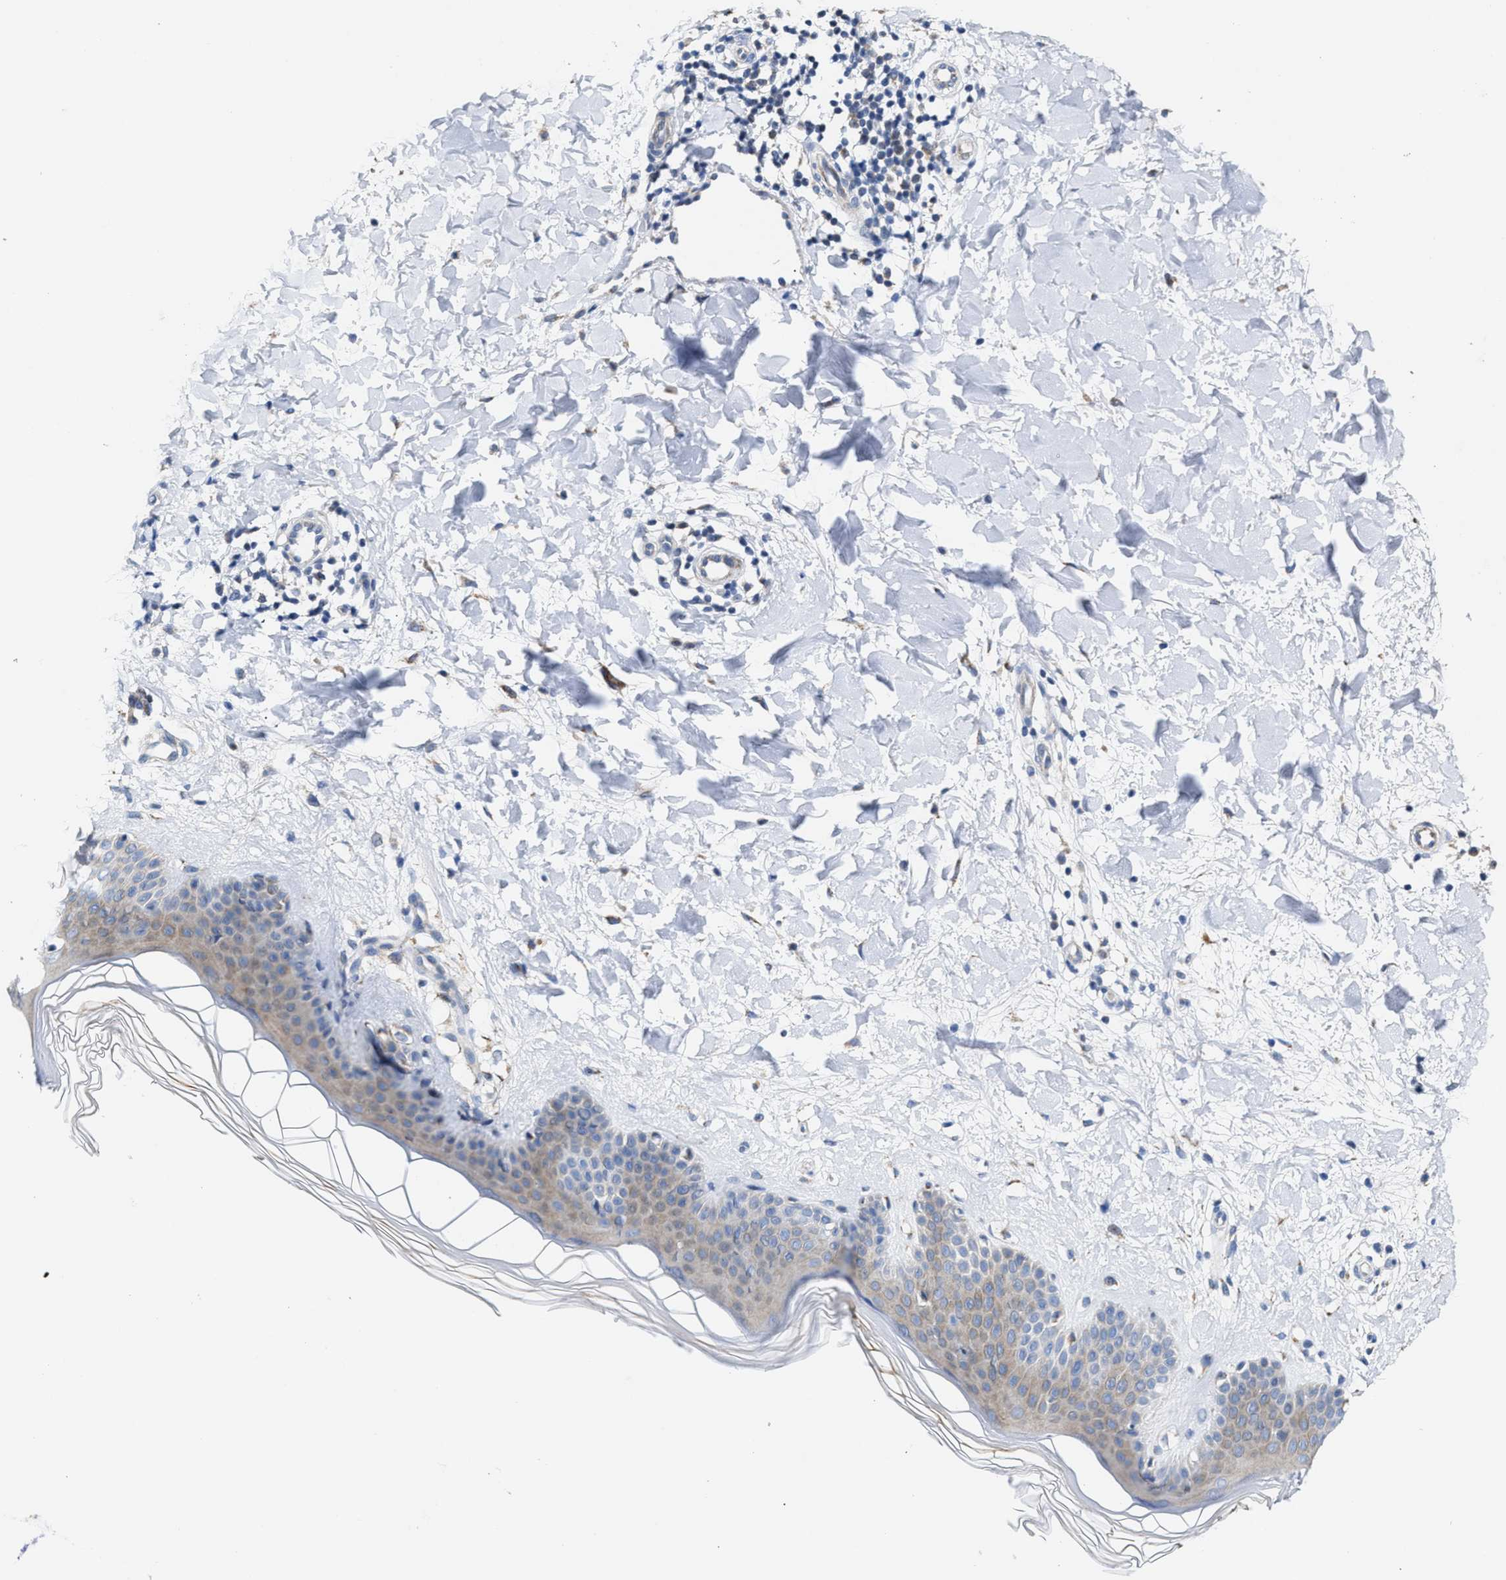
{"staining": {"intensity": "negative", "quantity": "none", "location": "none"}, "tissue": "skin", "cell_type": "Fibroblasts", "image_type": "normal", "snomed": [{"axis": "morphology", "description": "Normal tissue, NOS"}, {"axis": "morphology", "description": "Malignant melanoma, Metastatic site"}, {"axis": "topography", "description": "Skin"}], "caption": "Immunohistochemistry (IHC) micrograph of unremarkable human skin stained for a protein (brown), which exhibits no staining in fibroblasts. (IHC, brightfield microscopy, high magnification).", "gene": "JAG1", "patient": {"sex": "male", "age": 41}}